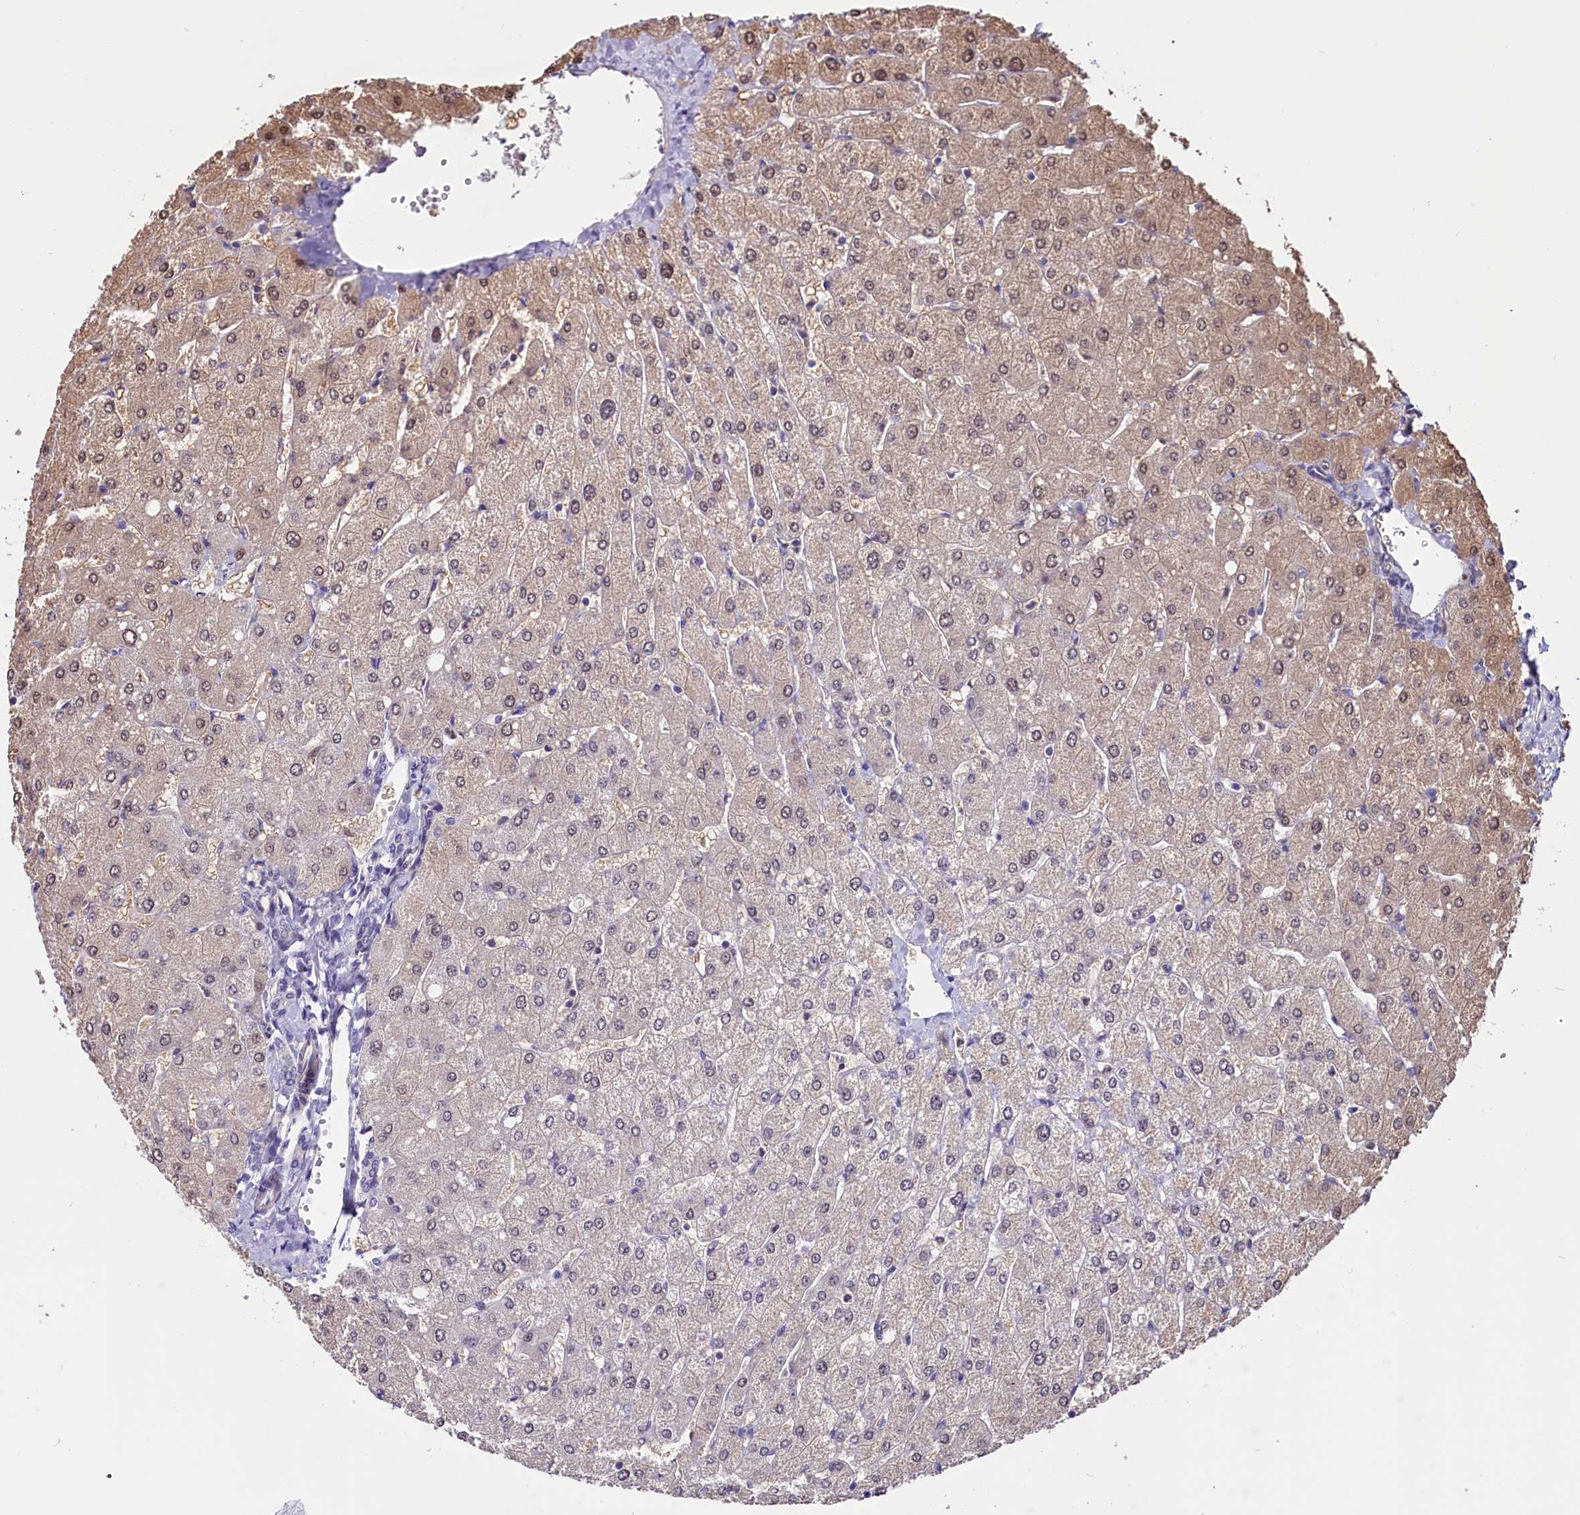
{"staining": {"intensity": "negative", "quantity": "none", "location": "none"}, "tissue": "liver", "cell_type": "Cholangiocytes", "image_type": "normal", "snomed": [{"axis": "morphology", "description": "Normal tissue, NOS"}, {"axis": "topography", "description": "Liver"}], "caption": "IHC of unremarkable liver shows no staining in cholangiocytes. Brightfield microscopy of immunohistochemistry stained with DAB (3,3'-diaminobenzidine) (brown) and hematoxylin (blue), captured at high magnification.", "gene": "PDILT", "patient": {"sex": "male", "age": 55}}